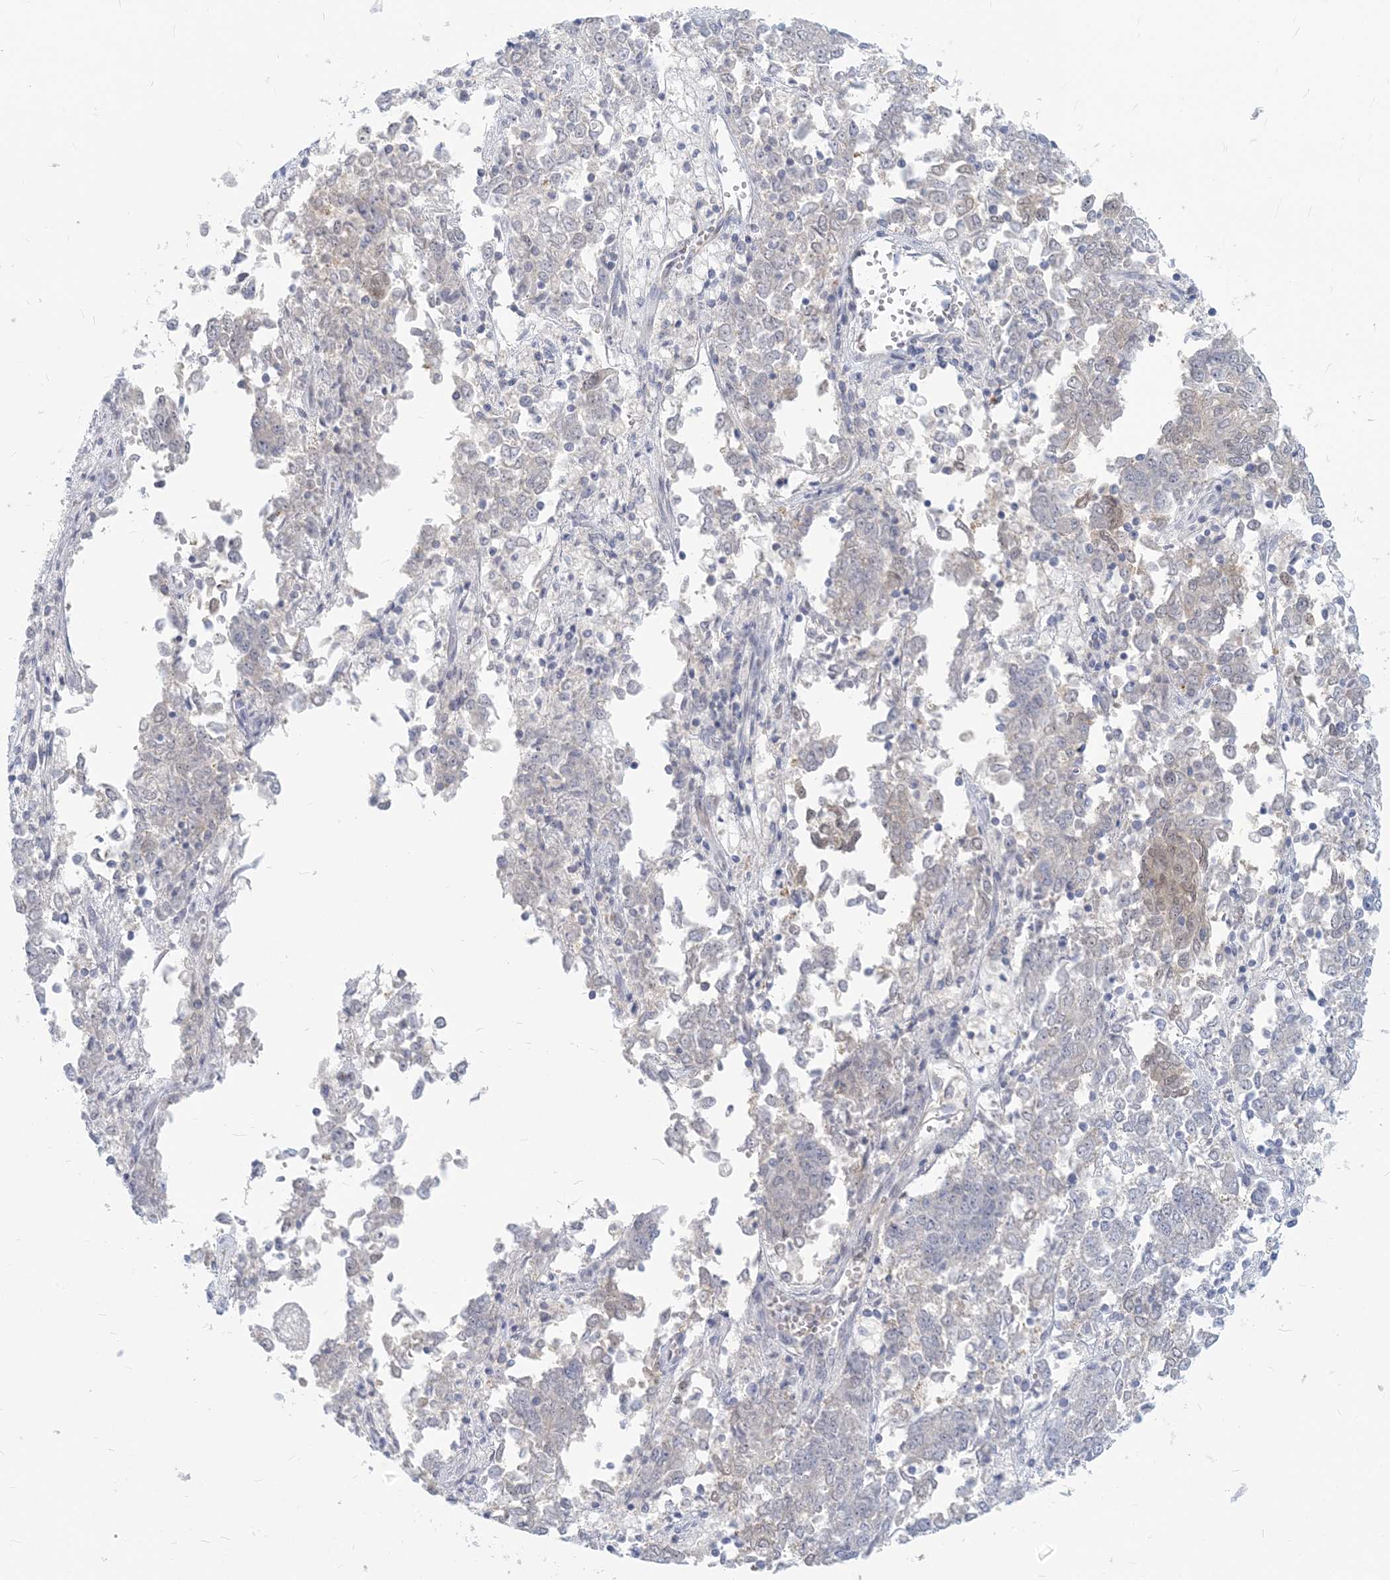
{"staining": {"intensity": "negative", "quantity": "none", "location": "none"}, "tissue": "endometrial cancer", "cell_type": "Tumor cells", "image_type": "cancer", "snomed": [{"axis": "morphology", "description": "Adenocarcinoma, NOS"}, {"axis": "topography", "description": "Endometrium"}], "caption": "A micrograph of adenocarcinoma (endometrial) stained for a protein demonstrates no brown staining in tumor cells.", "gene": "GMPPA", "patient": {"sex": "female", "age": 80}}